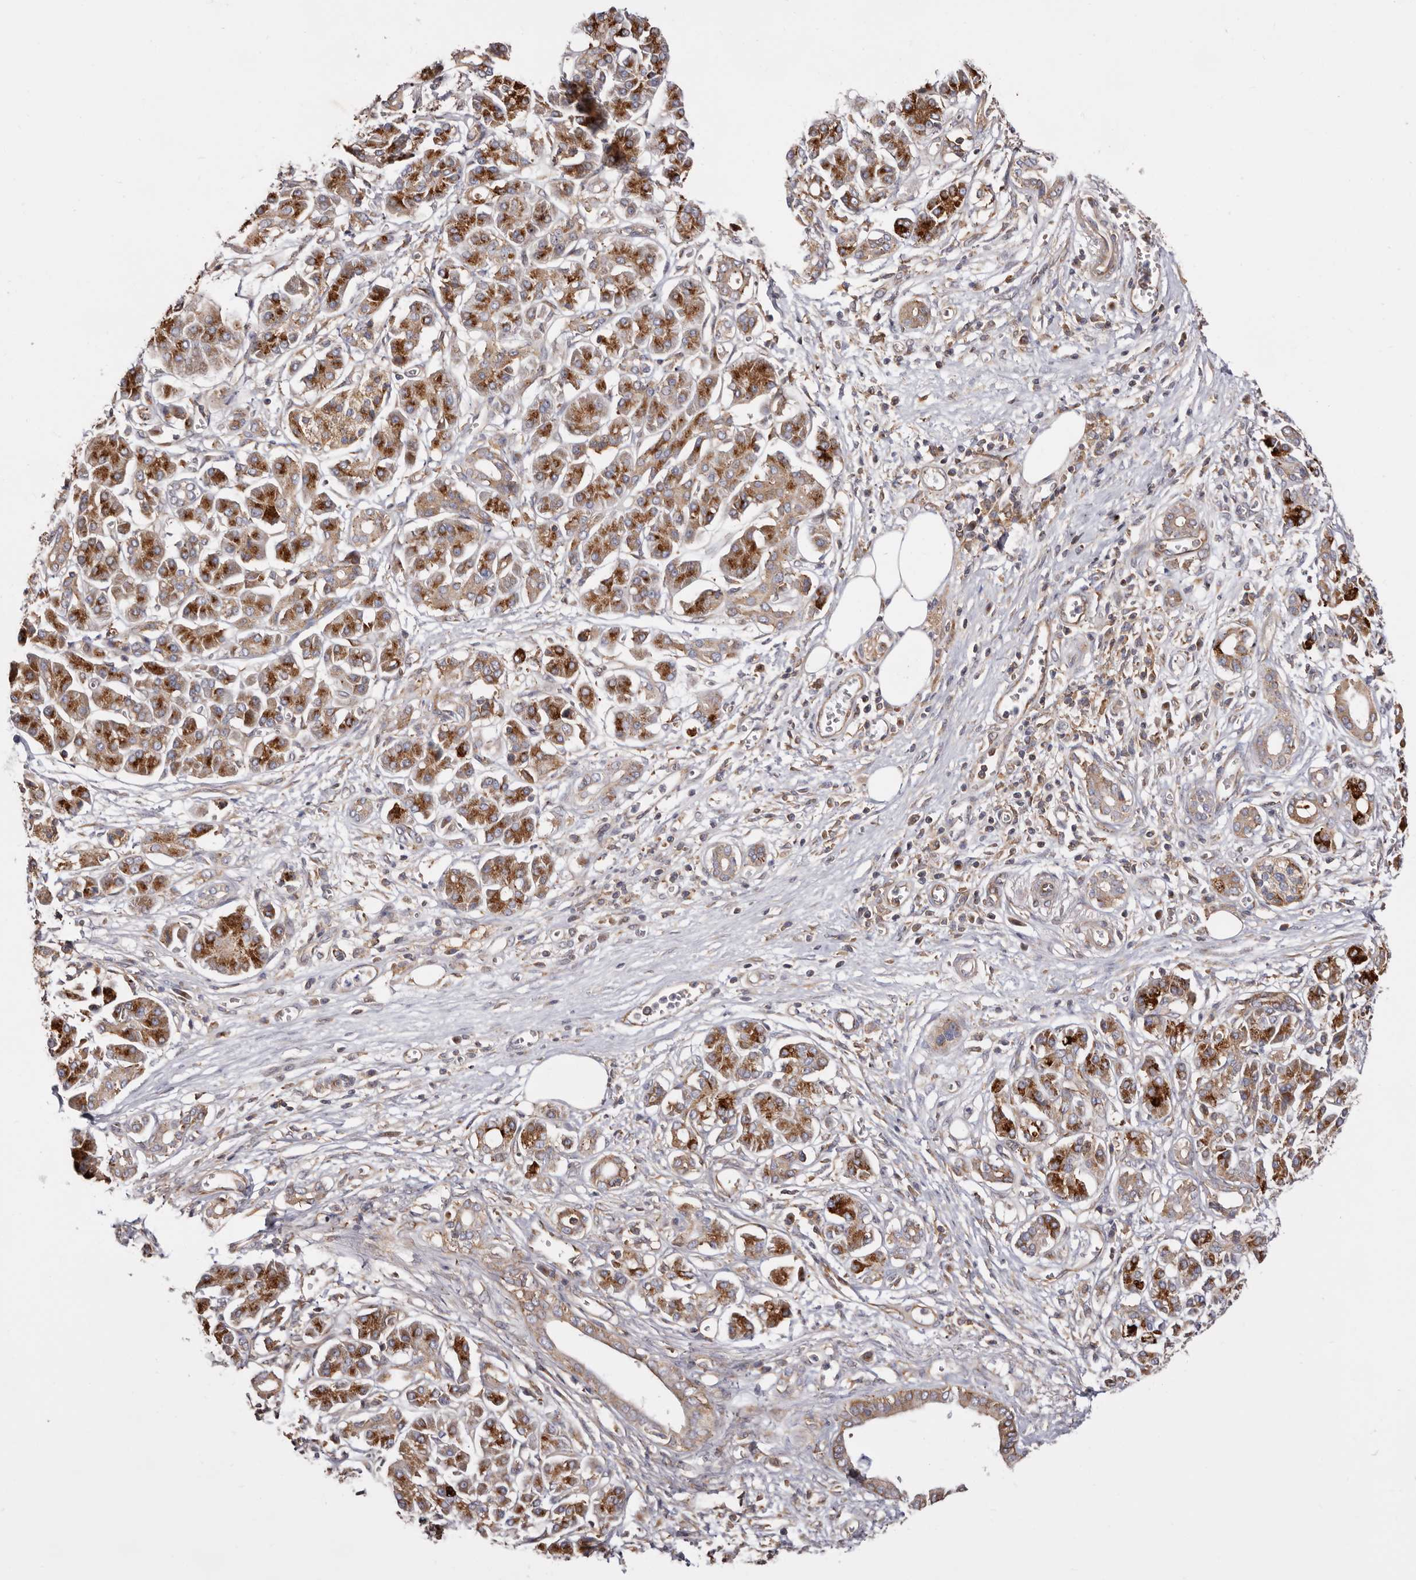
{"staining": {"intensity": "weak", "quantity": ">75%", "location": "cytoplasmic/membranous"}, "tissue": "pancreatic cancer", "cell_type": "Tumor cells", "image_type": "cancer", "snomed": [{"axis": "morphology", "description": "Adenocarcinoma, NOS"}, {"axis": "topography", "description": "Pancreas"}], "caption": "Adenocarcinoma (pancreatic) stained for a protein demonstrates weak cytoplasmic/membranous positivity in tumor cells.", "gene": "COQ8B", "patient": {"sex": "male", "age": 78}}